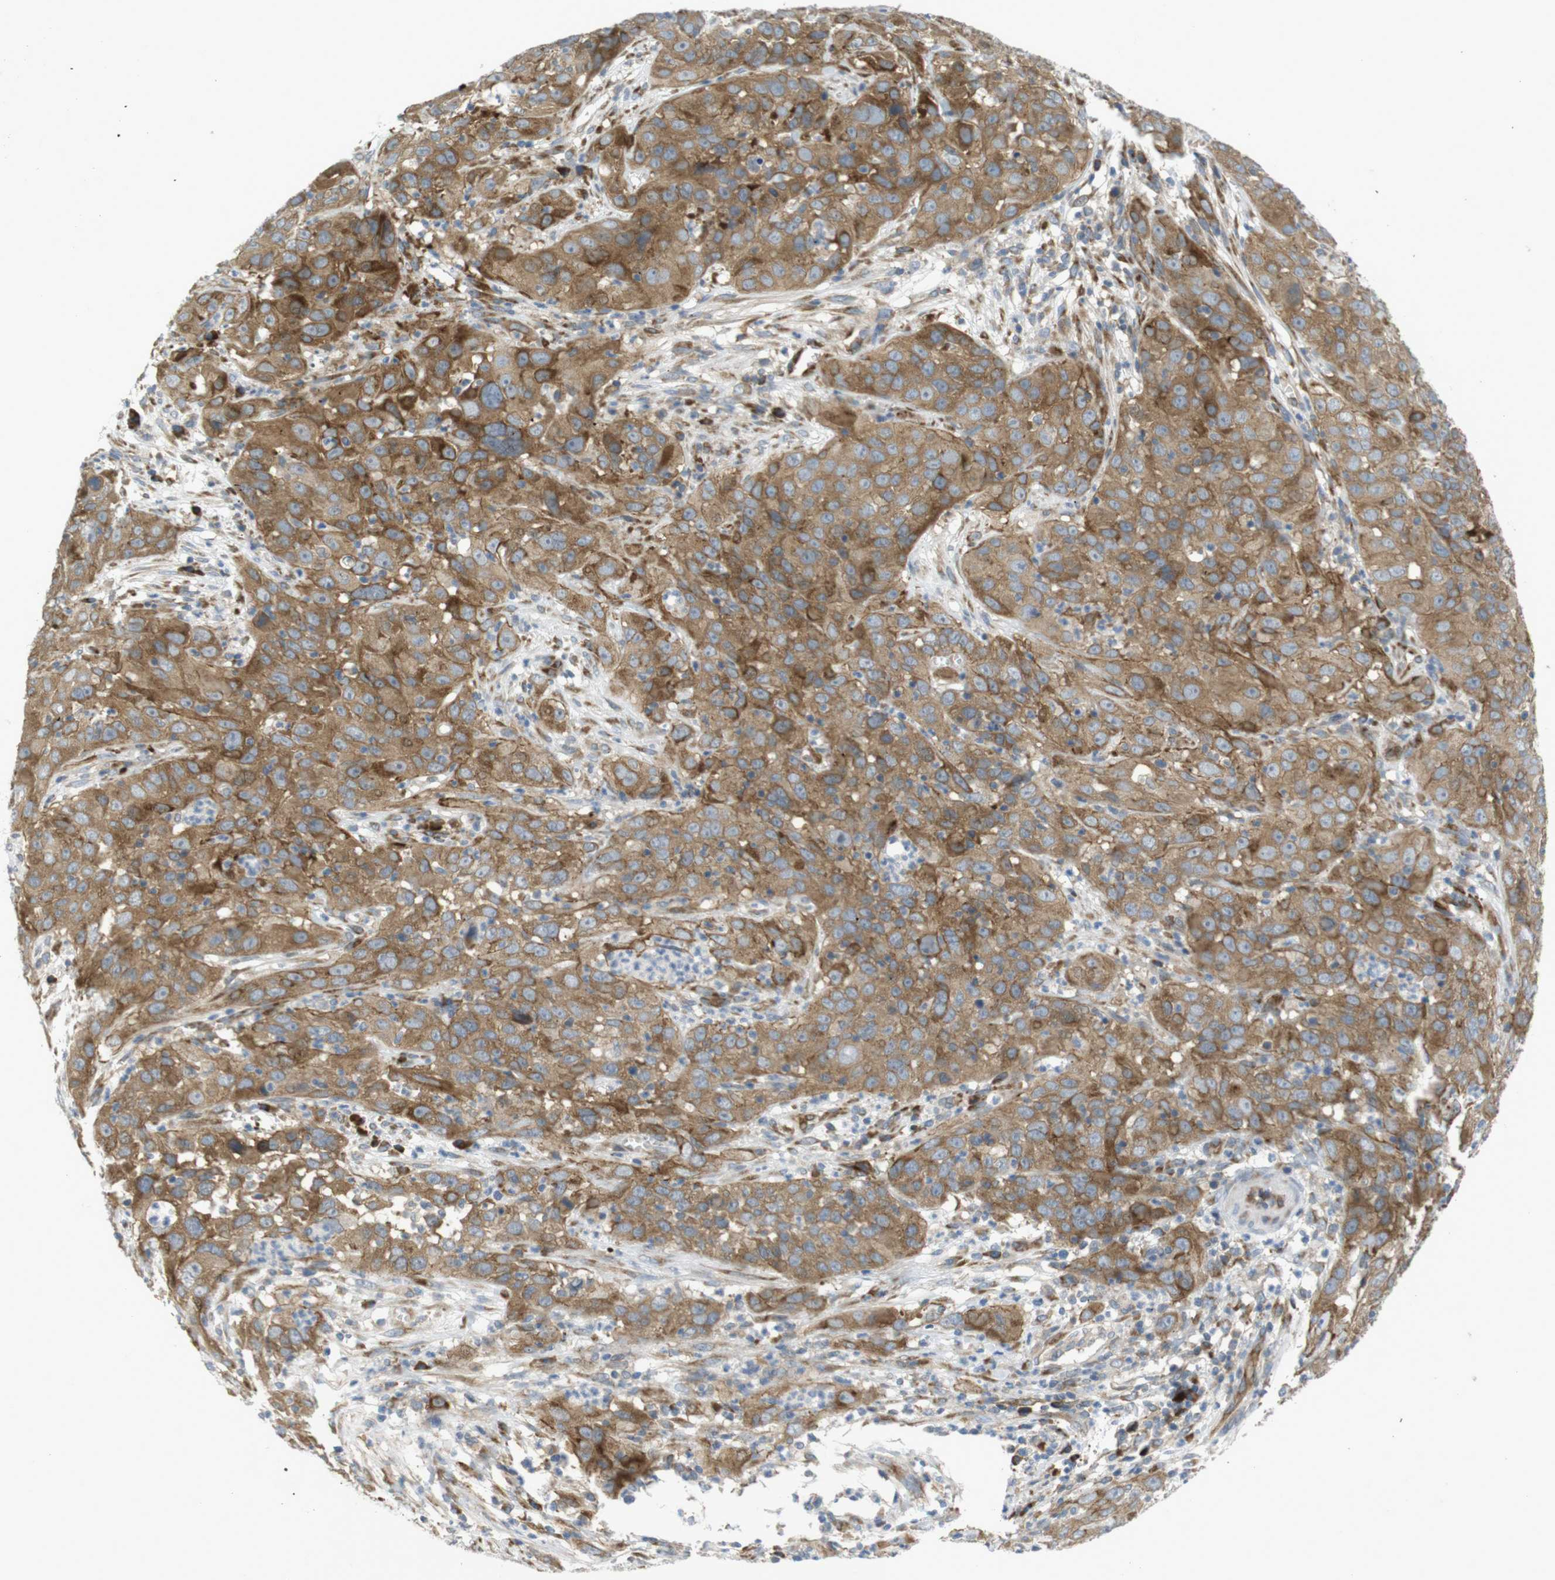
{"staining": {"intensity": "moderate", "quantity": ">75%", "location": "cytoplasmic/membranous"}, "tissue": "cervical cancer", "cell_type": "Tumor cells", "image_type": "cancer", "snomed": [{"axis": "morphology", "description": "Squamous cell carcinoma, NOS"}, {"axis": "topography", "description": "Cervix"}], "caption": "Cervical squamous cell carcinoma tissue reveals moderate cytoplasmic/membranous staining in approximately >75% of tumor cells The protein is stained brown, and the nuclei are stained in blue (DAB (3,3'-diaminobenzidine) IHC with brightfield microscopy, high magnification).", "gene": "GJC3", "patient": {"sex": "female", "age": 32}}